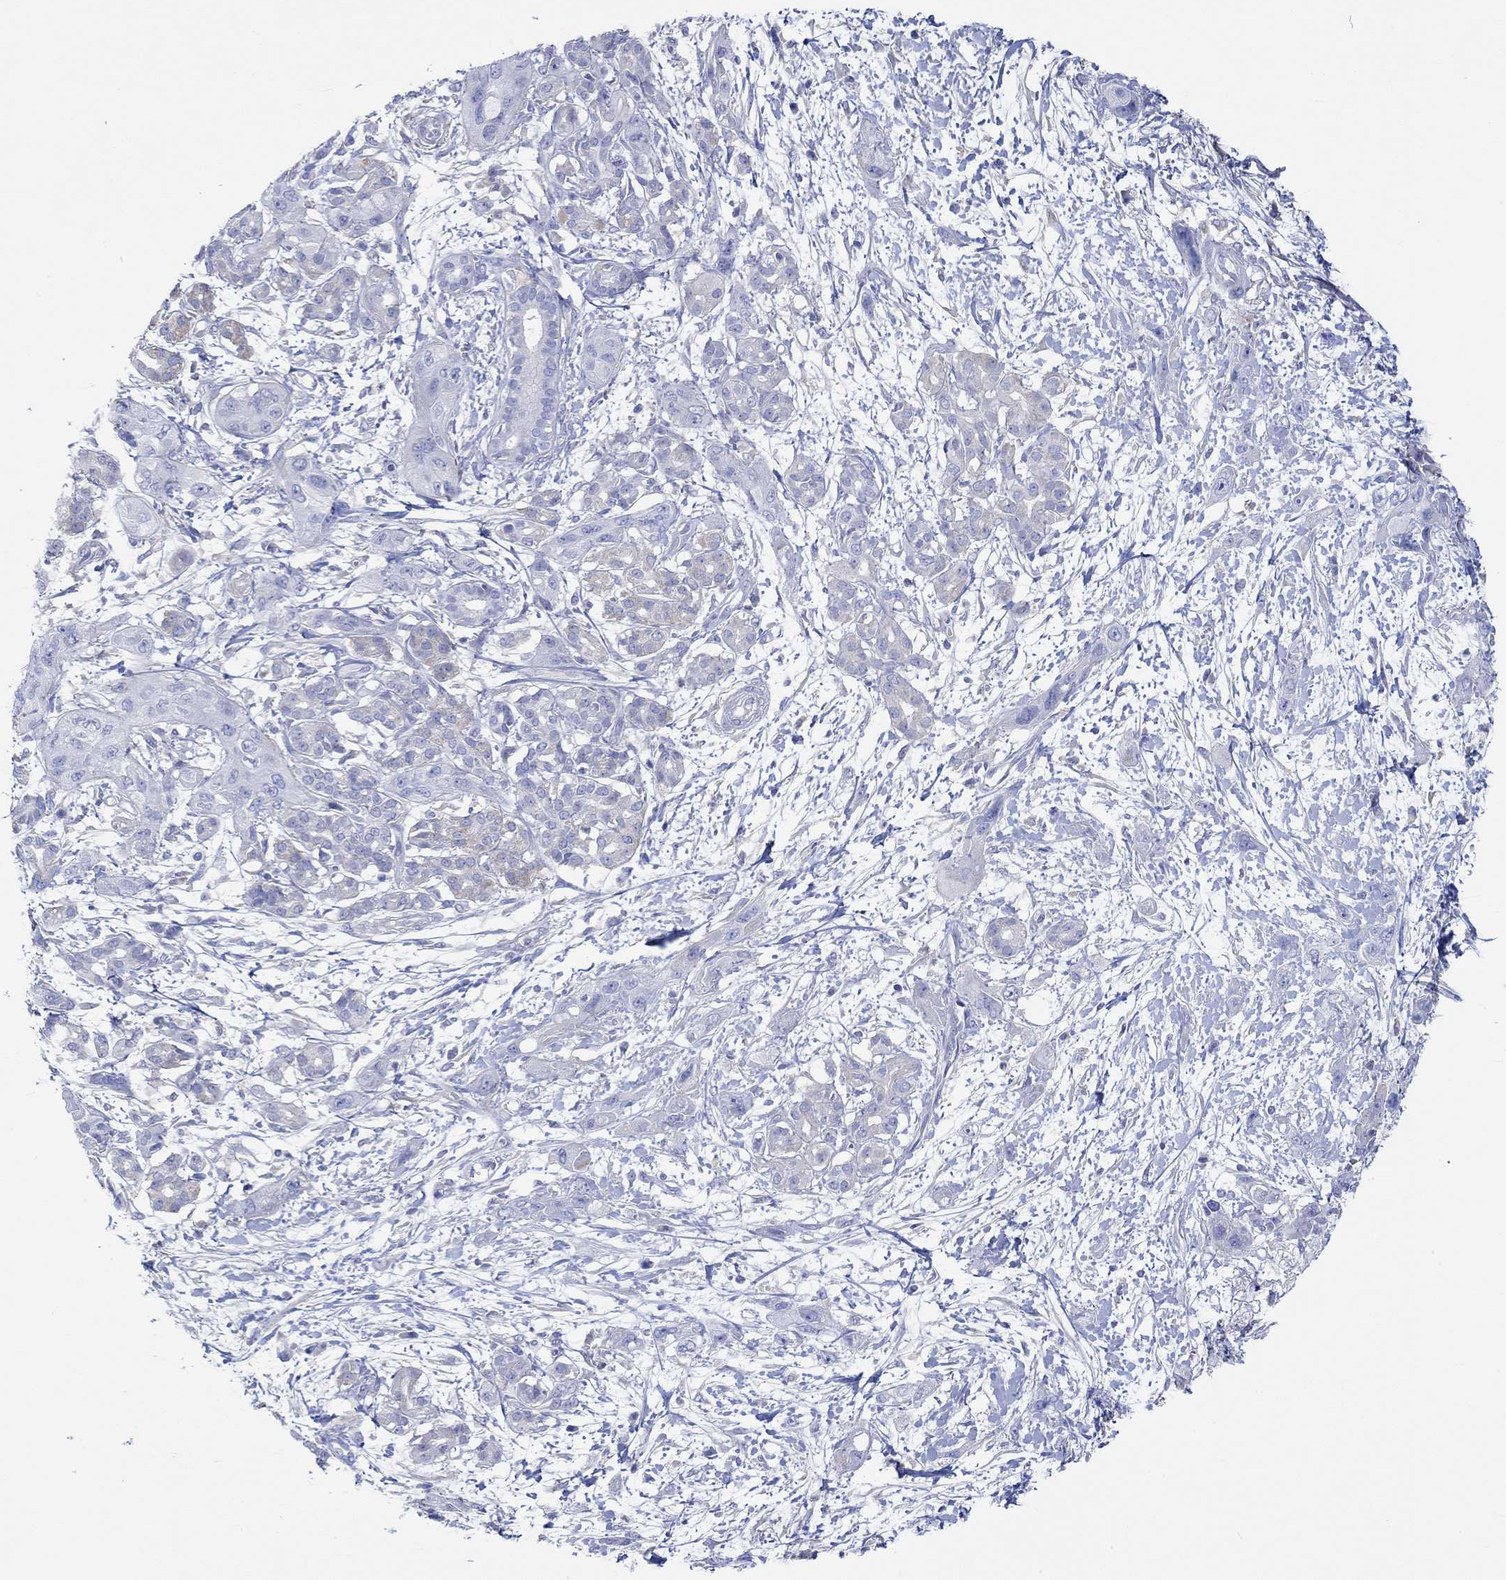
{"staining": {"intensity": "negative", "quantity": "none", "location": "none"}, "tissue": "pancreatic cancer", "cell_type": "Tumor cells", "image_type": "cancer", "snomed": [{"axis": "morphology", "description": "Adenocarcinoma, NOS"}, {"axis": "topography", "description": "Pancreas"}], "caption": "Adenocarcinoma (pancreatic) stained for a protein using IHC shows no positivity tumor cells.", "gene": "REEP6", "patient": {"sex": "male", "age": 72}}